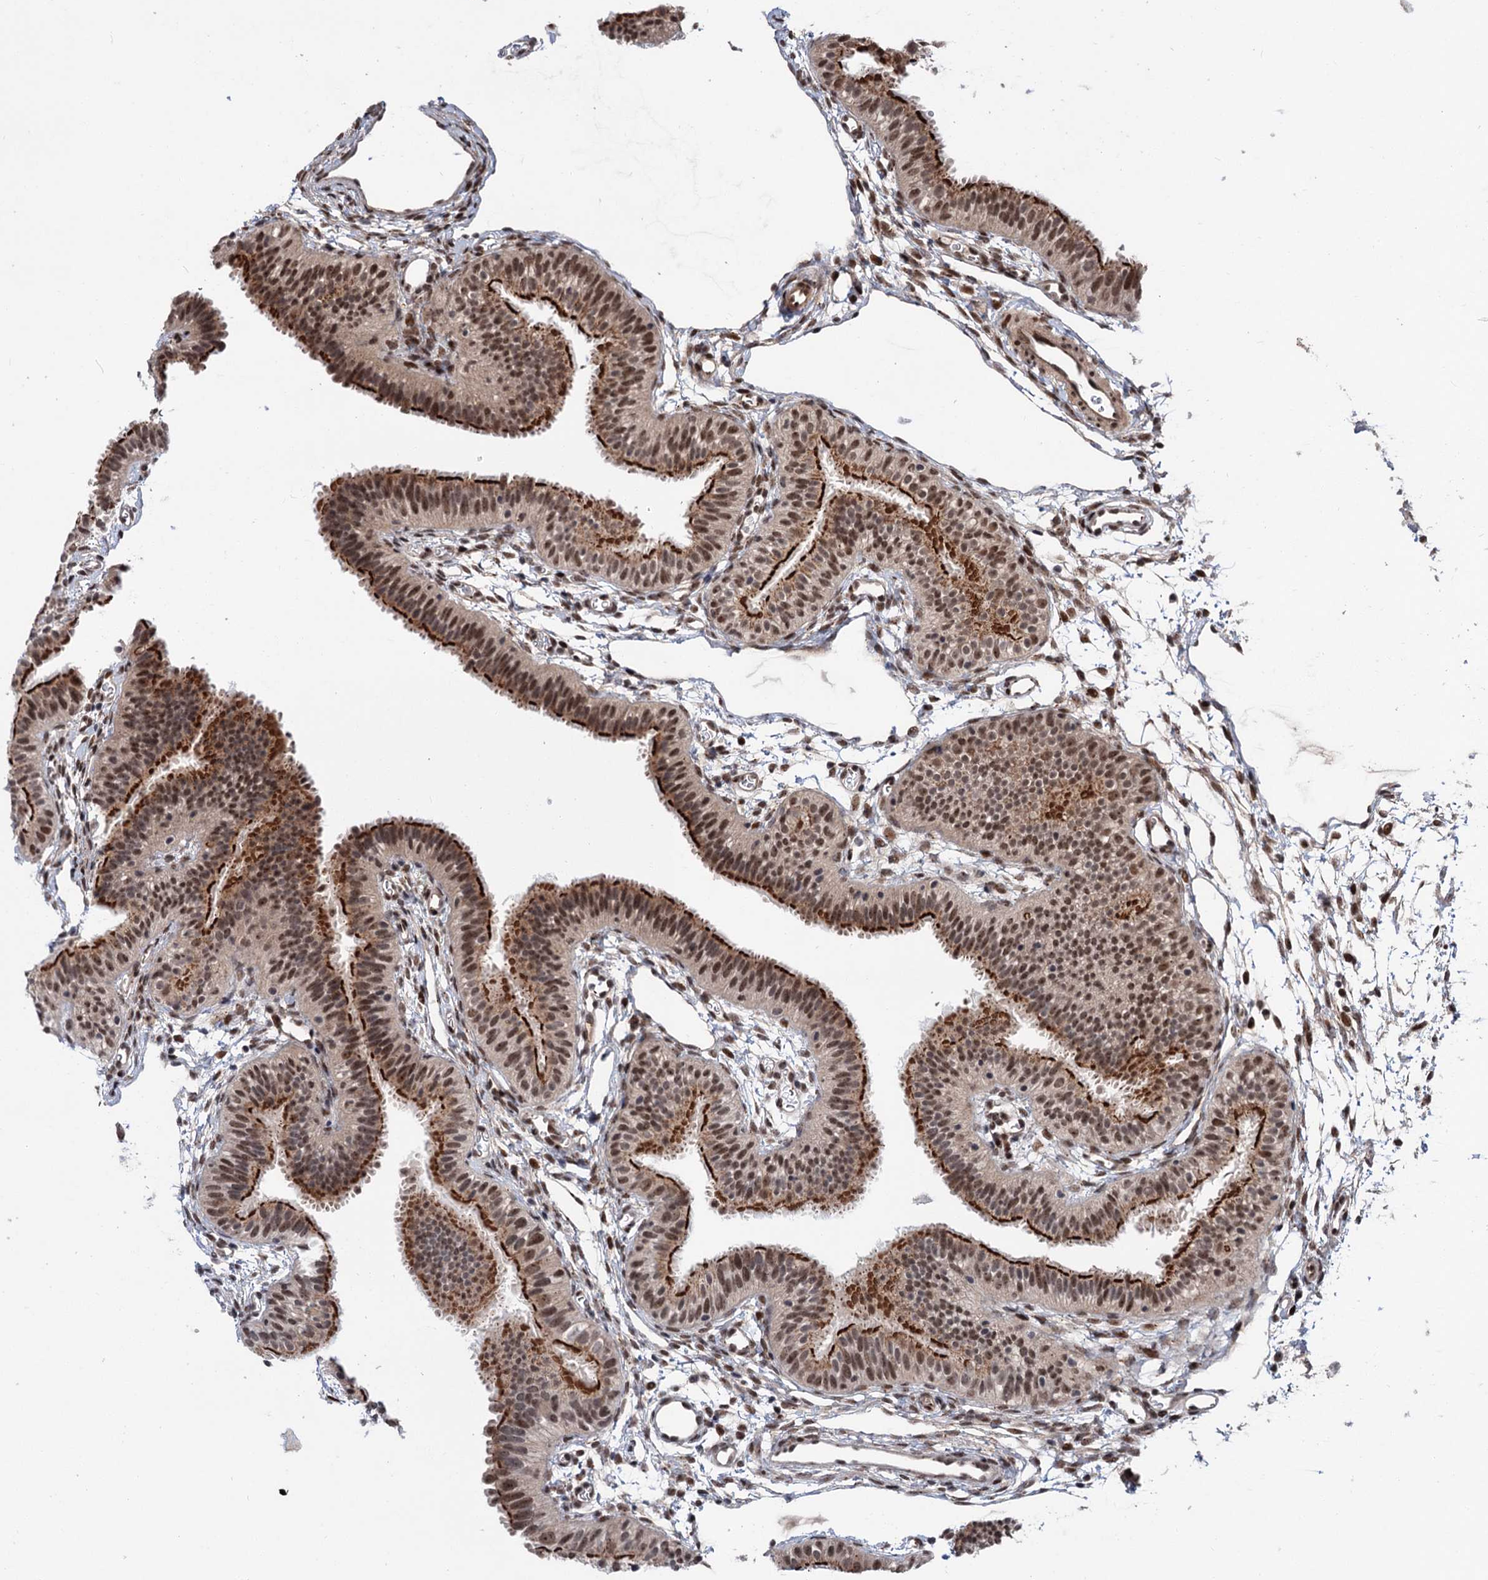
{"staining": {"intensity": "strong", "quantity": ">75%", "location": "cytoplasmic/membranous,nuclear"}, "tissue": "fallopian tube", "cell_type": "Glandular cells", "image_type": "normal", "snomed": [{"axis": "morphology", "description": "Normal tissue, NOS"}, {"axis": "topography", "description": "Fallopian tube"}], "caption": "A high-resolution histopathology image shows immunohistochemistry staining of benign fallopian tube, which shows strong cytoplasmic/membranous,nuclear staining in about >75% of glandular cells.", "gene": "MAML1", "patient": {"sex": "female", "age": 35}}